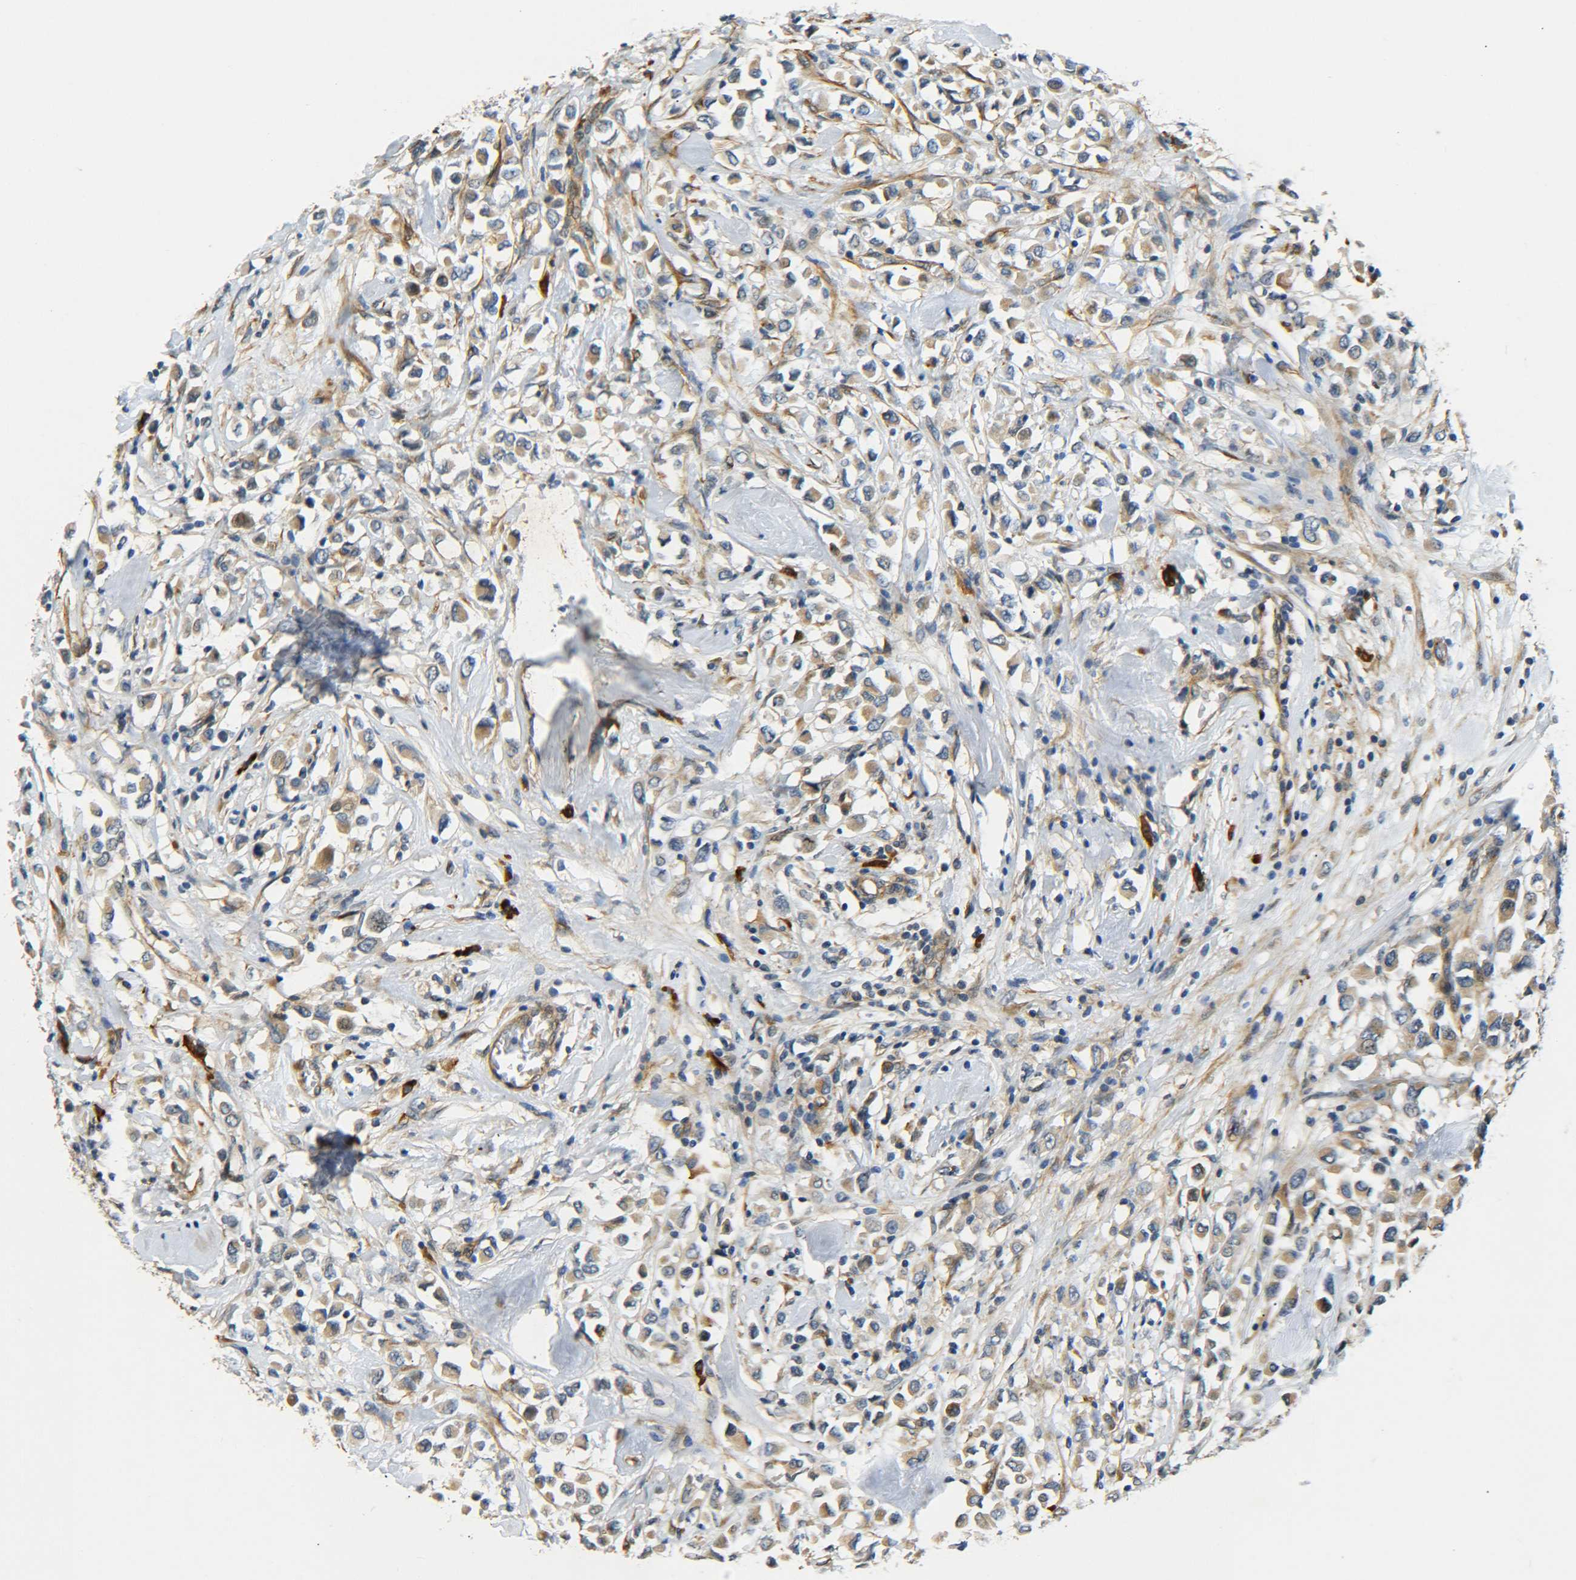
{"staining": {"intensity": "moderate", "quantity": ">75%", "location": "cytoplasmic/membranous"}, "tissue": "breast cancer", "cell_type": "Tumor cells", "image_type": "cancer", "snomed": [{"axis": "morphology", "description": "Duct carcinoma"}, {"axis": "topography", "description": "Breast"}], "caption": "Immunohistochemistry of human breast invasive ductal carcinoma reveals medium levels of moderate cytoplasmic/membranous positivity in approximately >75% of tumor cells. (Stains: DAB (3,3'-diaminobenzidine) in brown, nuclei in blue, Microscopy: brightfield microscopy at high magnification).", "gene": "MEIS1", "patient": {"sex": "female", "age": 61}}